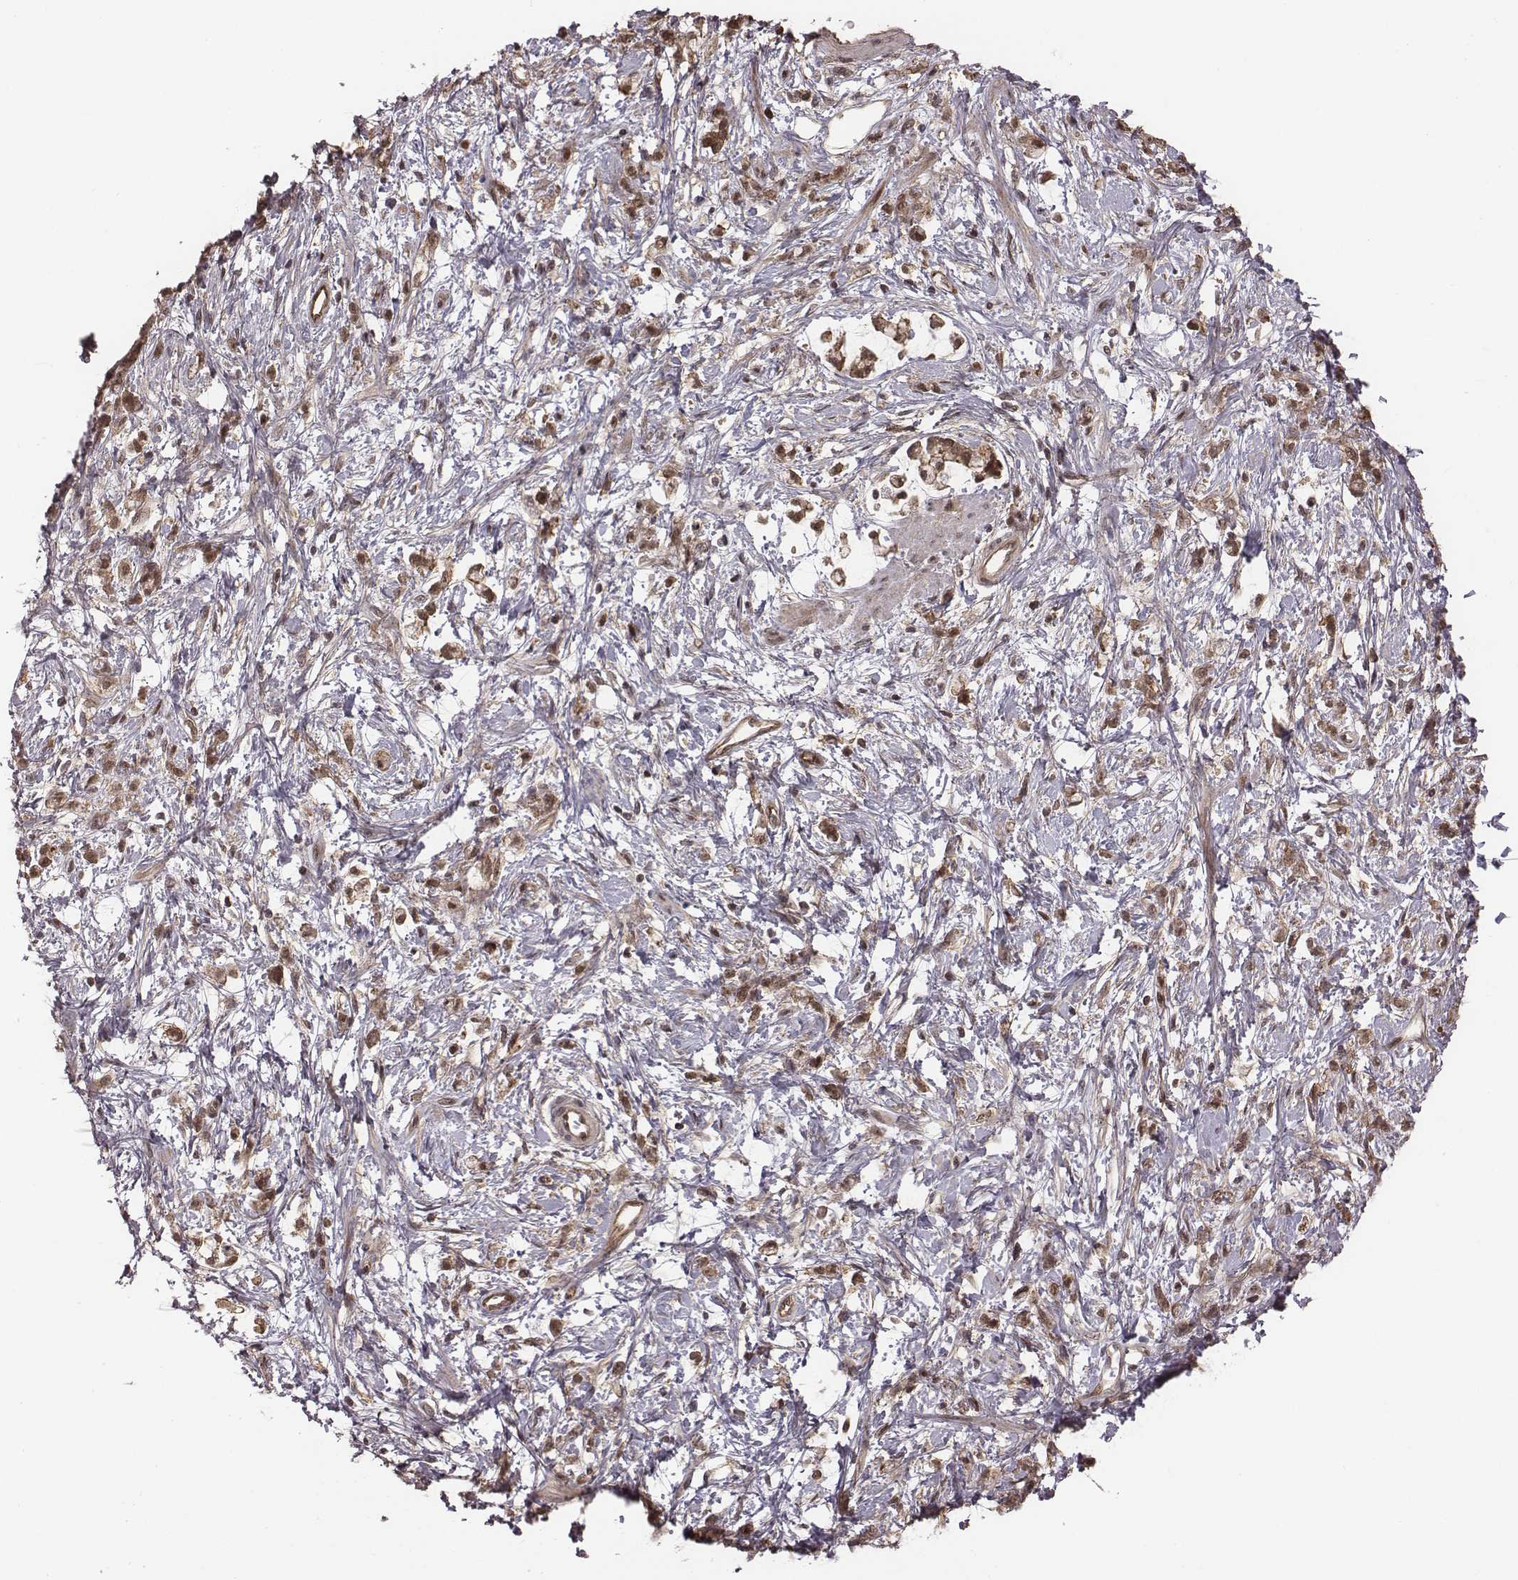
{"staining": {"intensity": "weak", "quantity": ">75%", "location": "cytoplasmic/membranous,nuclear"}, "tissue": "stomach cancer", "cell_type": "Tumor cells", "image_type": "cancer", "snomed": [{"axis": "morphology", "description": "Adenocarcinoma, NOS"}, {"axis": "topography", "description": "Stomach"}], "caption": "Stomach adenocarcinoma tissue exhibits weak cytoplasmic/membranous and nuclear staining in approximately >75% of tumor cells Using DAB (3,3'-diaminobenzidine) (brown) and hematoxylin (blue) stains, captured at high magnification using brightfield microscopy.", "gene": "RPL3", "patient": {"sex": "female", "age": 60}}